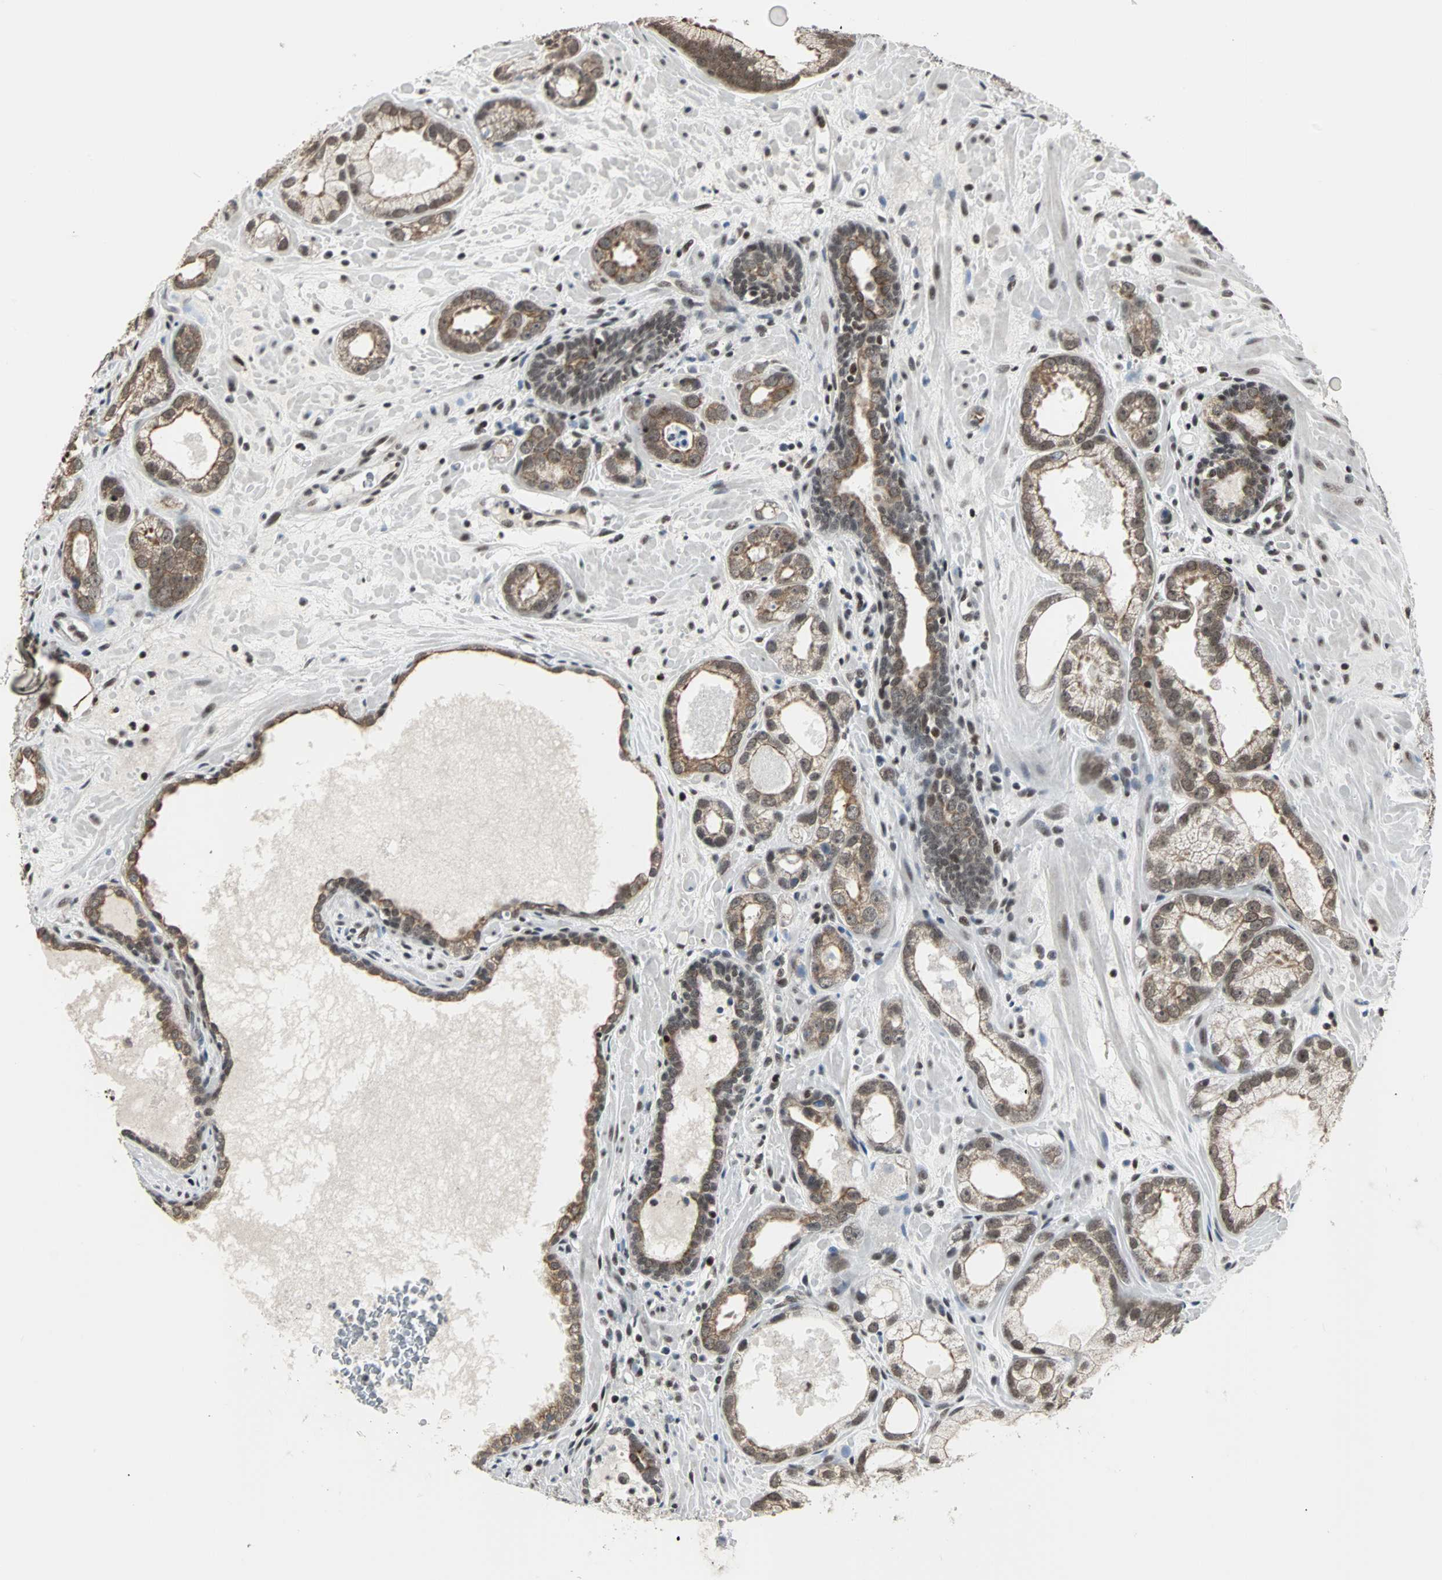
{"staining": {"intensity": "moderate", "quantity": ">75%", "location": "nuclear"}, "tissue": "prostate cancer", "cell_type": "Tumor cells", "image_type": "cancer", "snomed": [{"axis": "morphology", "description": "Adenocarcinoma, Low grade"}, {"axis": "topography", "description": "Prostate"}], "caption": "Low-grade adenocarcinoma (prostate) stained with a brown dye demonstrates moderate nuclear positive expression in approximately >75% of tumor cells.", "gene": "TERF2IP", "patient": {"sex": "male", "age": 57}}